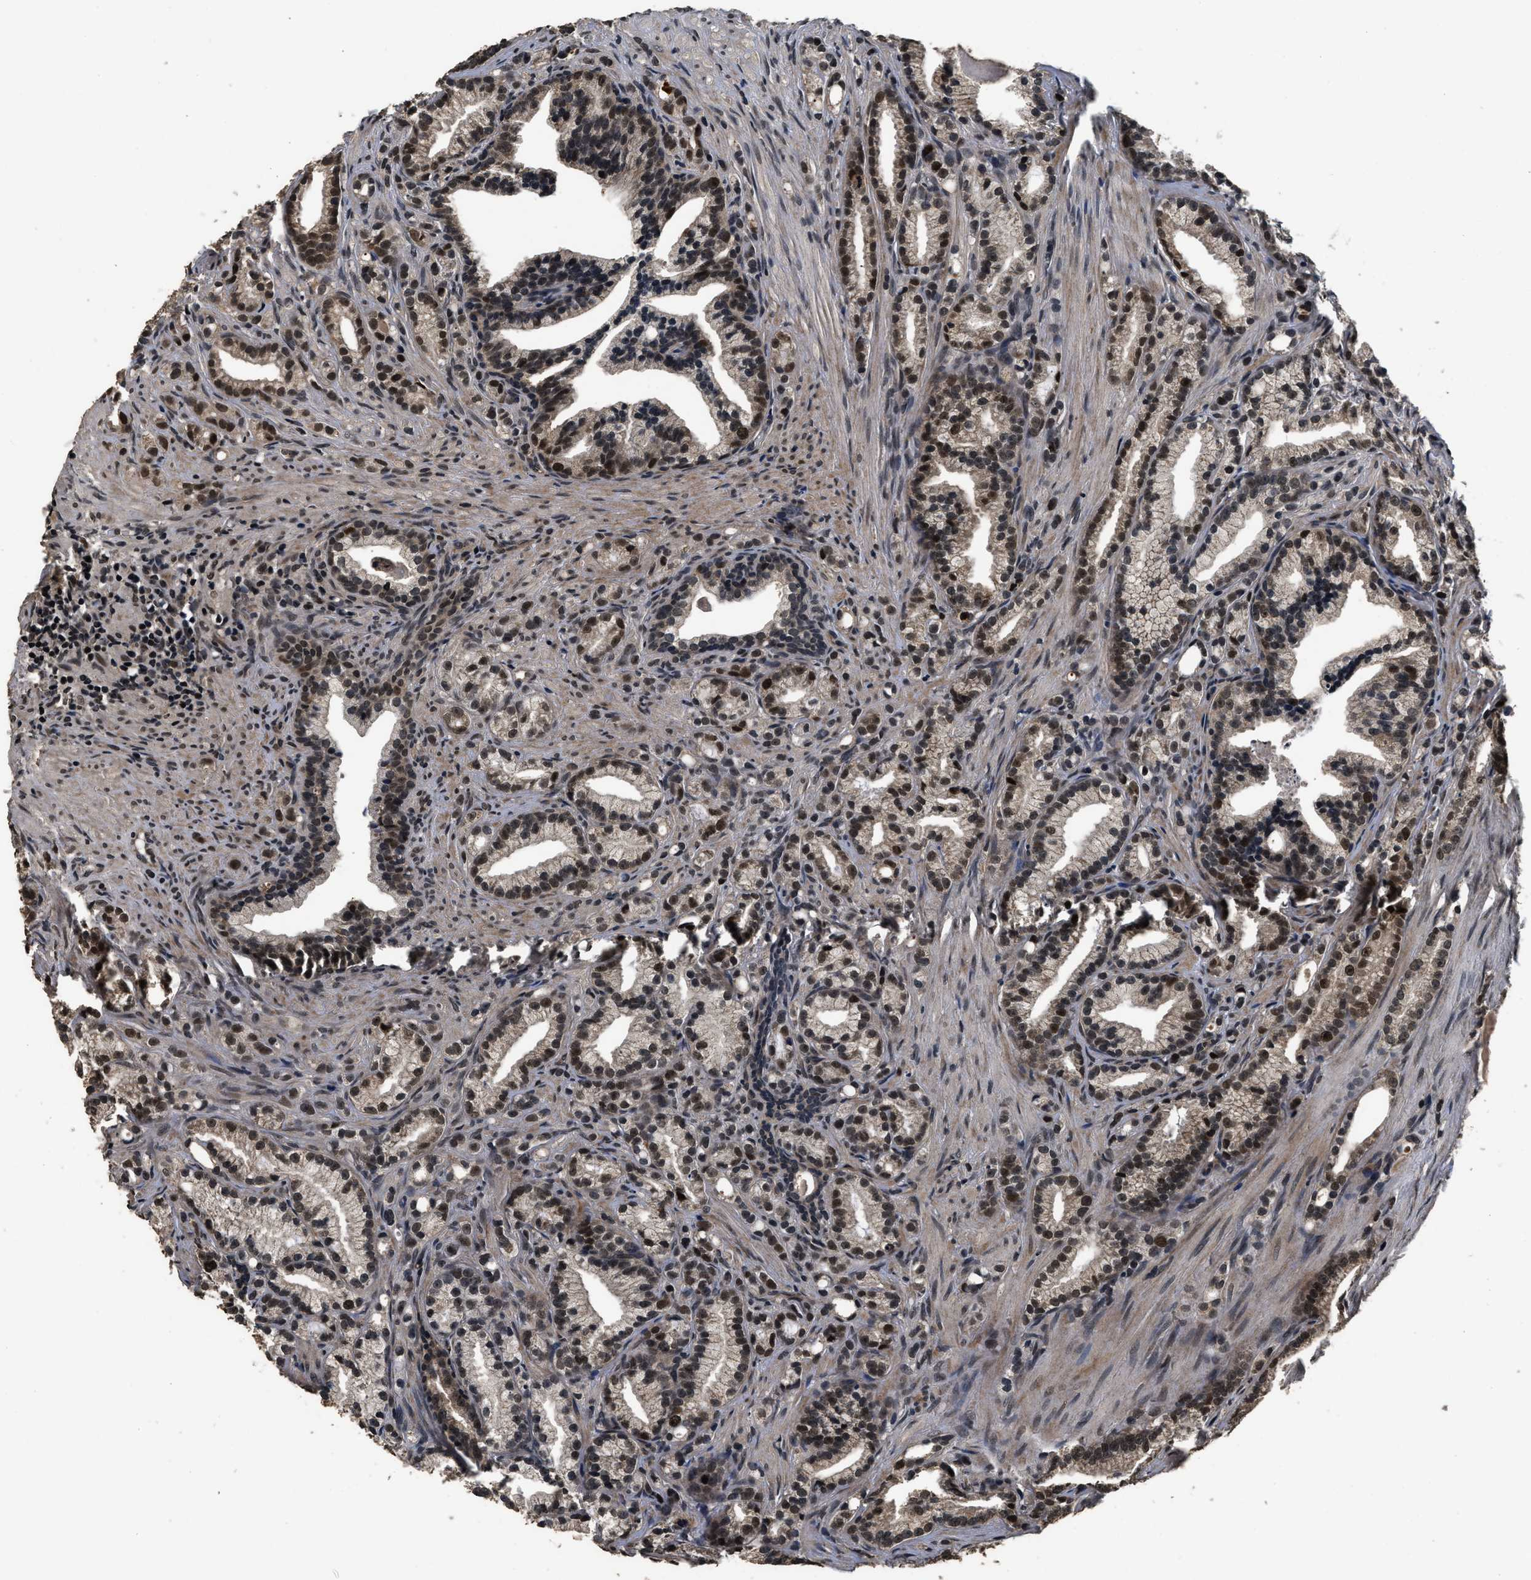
{"staining": {"intensity": "strong", "quantity": ">75%", "location": "nuclear"}, "tissue": "prostate cancer", "cell_type": "Tumor cells", "image_type": "cancer", "snomed": [{"axis": "morphology", "description": "Adenocarcinoma, Low grade"}, {"axis": "topography", "description": "Prostate"}], "caption": "Approximately >75% of tumor cells in prostate cancer (adenocarcinoma (low-grade)) exhibit strong nuclear protein positivity as visualized by brown immunohistochemical staining.", "gene": "CSTF1", "patient": {"sex": "male", "age": 89}}